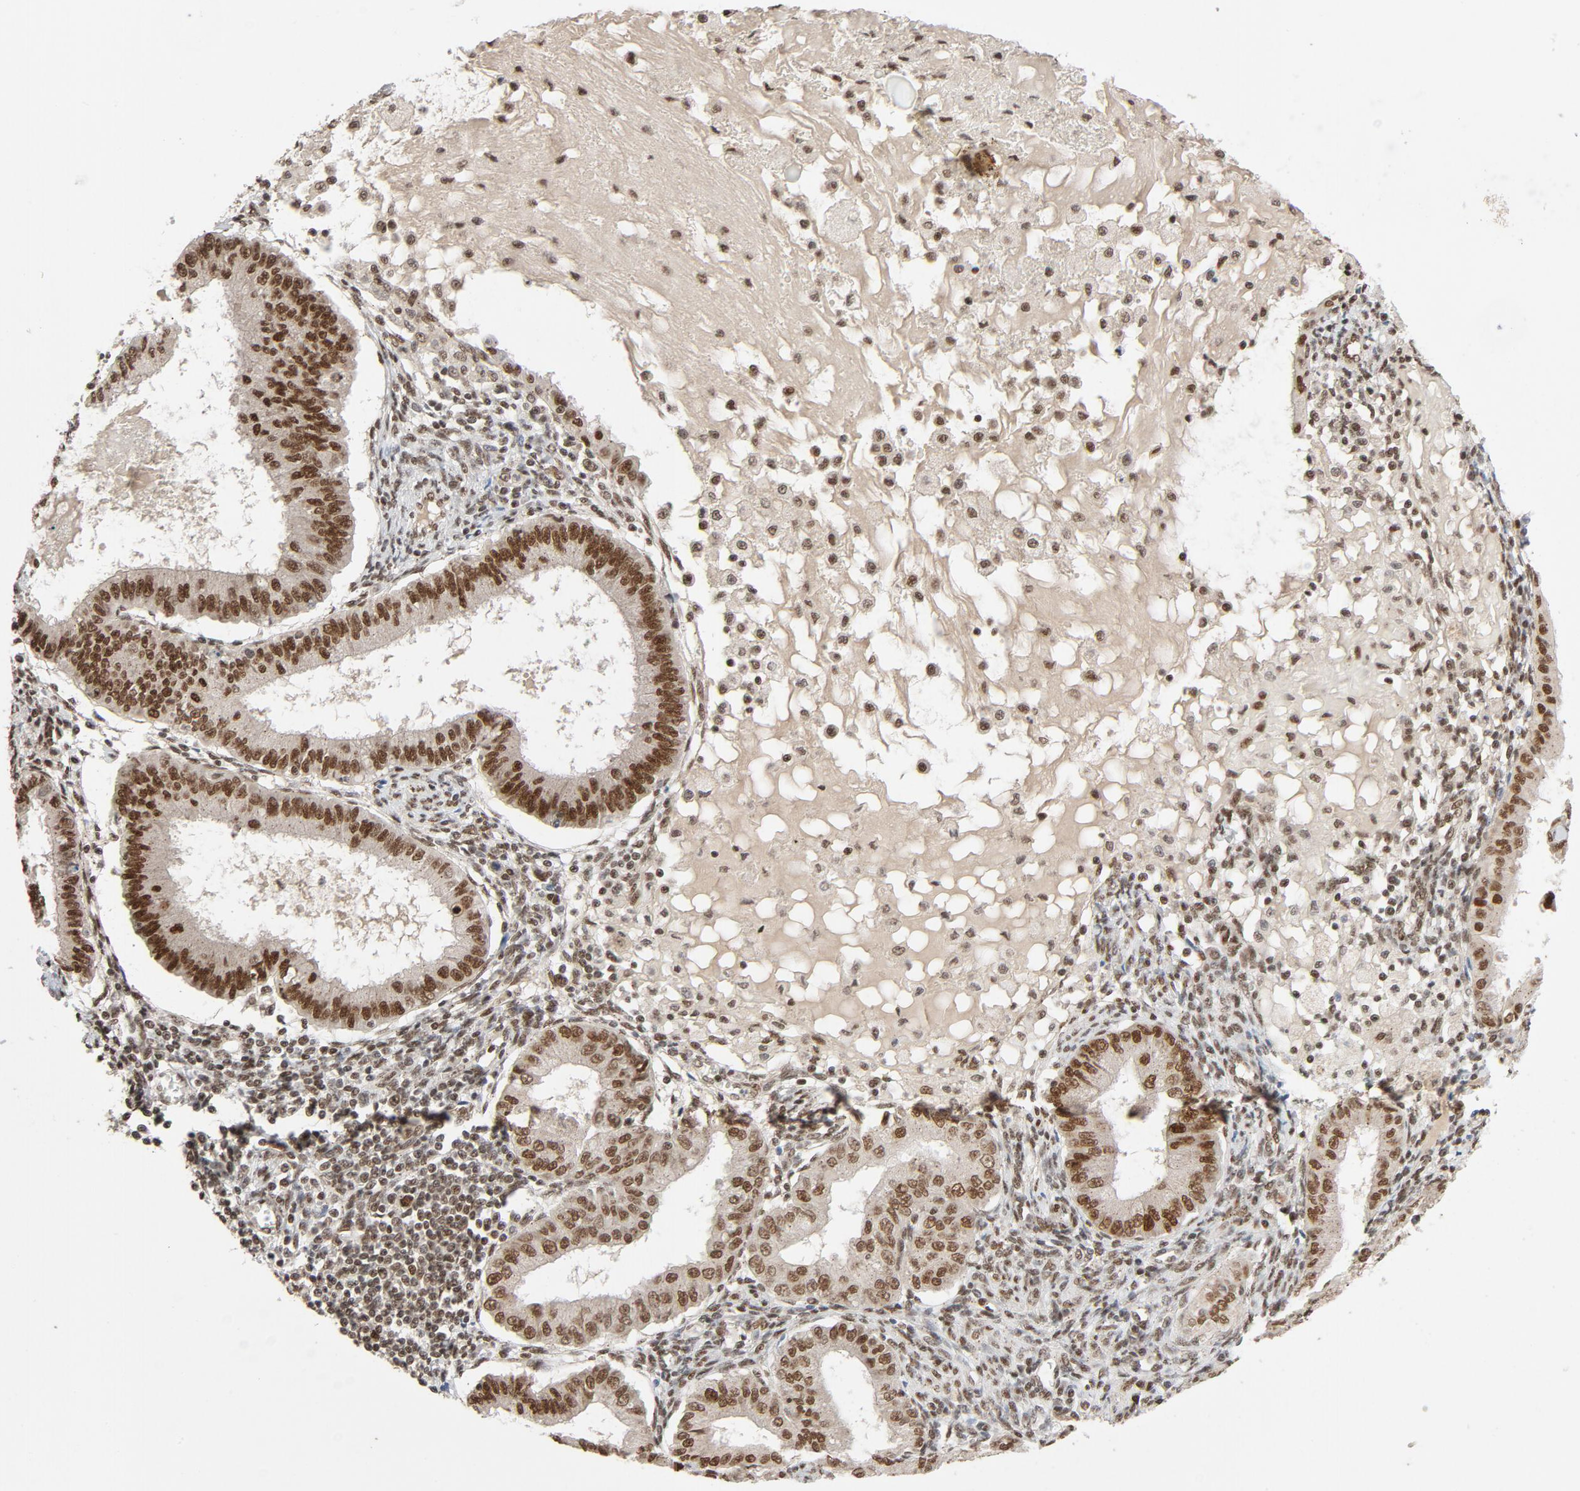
{"staining": {"intensity": "strong", "quantity": ">75%", "location": "nuclear"}, "tissue": "endometrial cancer", "cell_type": "Tumor cells", "image_type": "cancer", "snomed": [{"axis": "morphology", "description": "Adenocarcinoma, NOS"}, {"axis": "topography", "description": "Endometrium"}], "caption": "Immunohistochemistry (IHC) staining of adenocarcinoma (endometrial), which demonstrates high levels of strong nuclear expression in about >75% of tumor cells indicating strong nuclear protein staining. The staining was performed using DAB (brown) for protein detection and nuclei were counterstained in hematoxylin (blue).", "gene": "SMARCD1", "patient": {"sex": "female", "age": 76}}